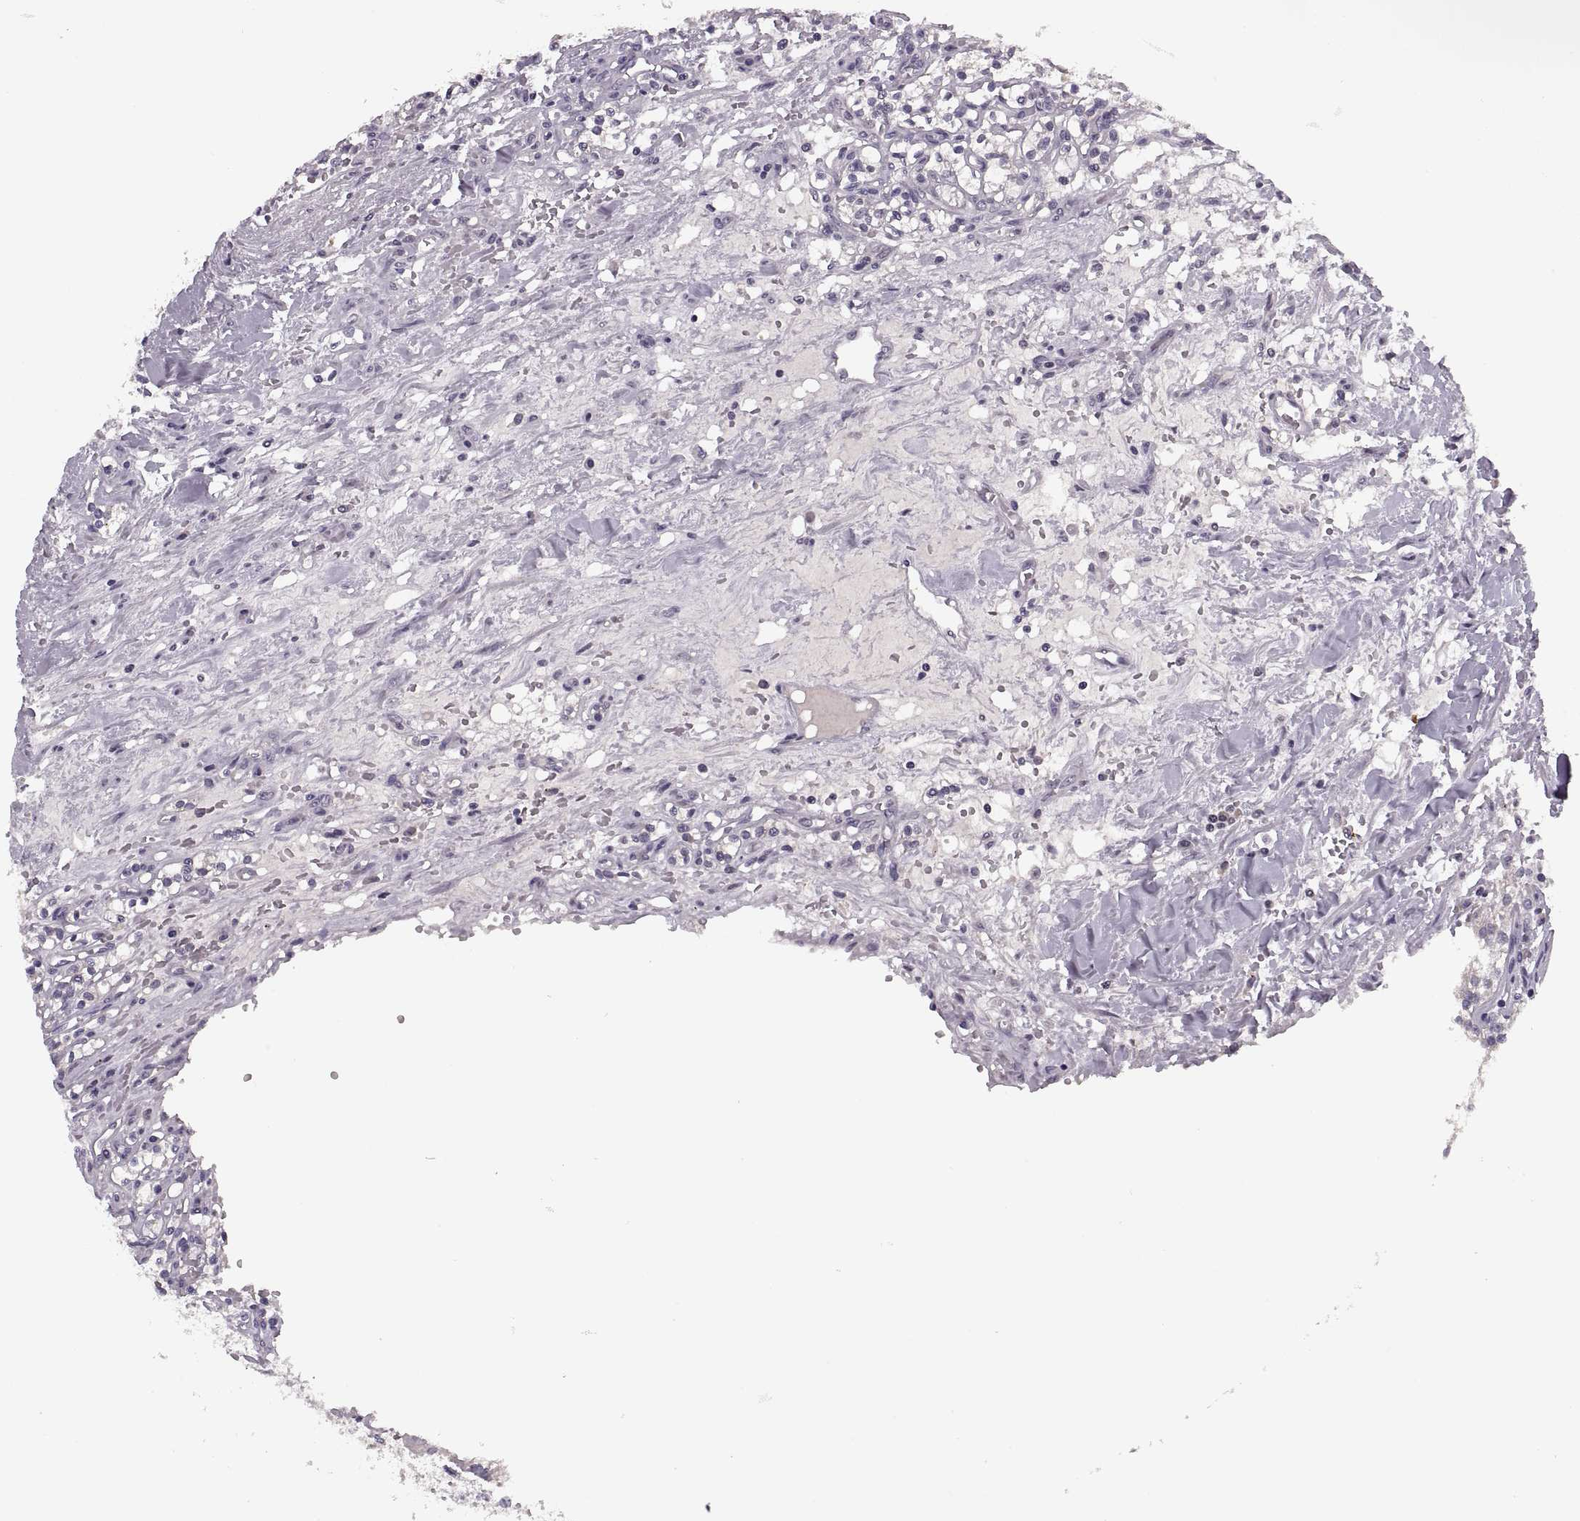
{"staining": {"intensity": "negative", "quantity": "none", "location": "none"}, "tissue": "renal cancer", "cell_type": "Tumor cells", "image_type": "cancer", "snomed": [{"axis": "morphology", "description": "Adenocarcinoma, NOS"}, {"axis": "topography", "description": "Kidney"}], "caption": "This is an immunohistochemistry (IHC) histopathology image of human adenocarcinoma (renal). There is no expression in tumor cells.", "gene": "CACNA1F", "patient": {"sex": "male", "age": 36}}